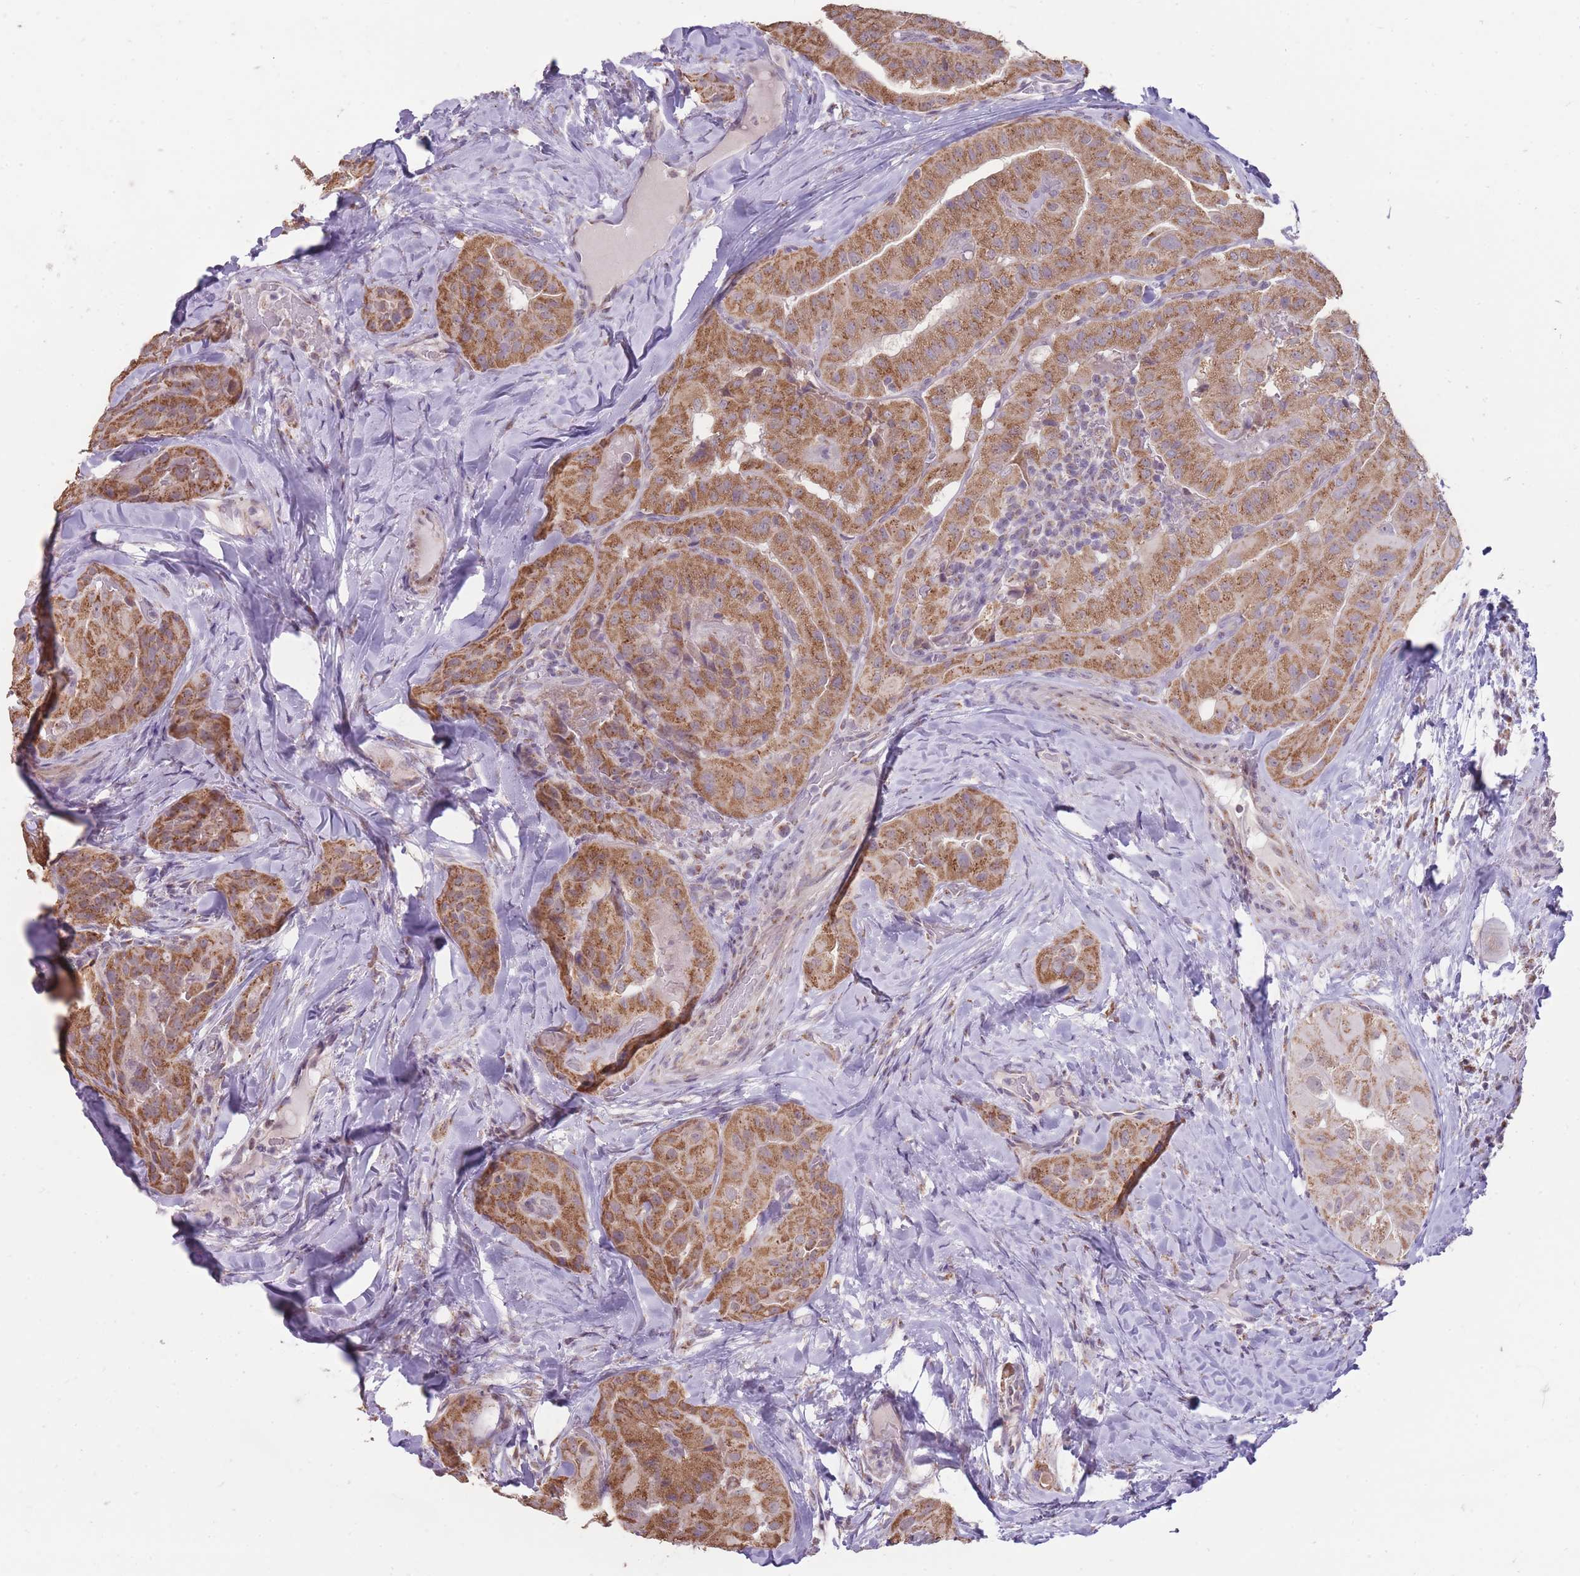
{"staining": {"intensity": "moderate", "quantity": ">75%", "location": "cytoplasmic/membranous"}, "tissue": "thyroid cancer", "cell_type": "Tumor cells", "image_type": "cancer", "snomed": [{"axis": "morphology", "description": "Normal tissue, NOS"}, {"axis": "morphology", "description": "Papillary adenocarcinoma, NOS"}, {"axis": "topography", "description": "Thyroid gland"}], "caption": "About >75% of tumor cells in thyroid cancer show moderate cytoplasmic/membranous protein staining as visualized by brown immunohistochemical staining.", "gene": "NELL1", "patient": {"sex": "female", "age": 59}}